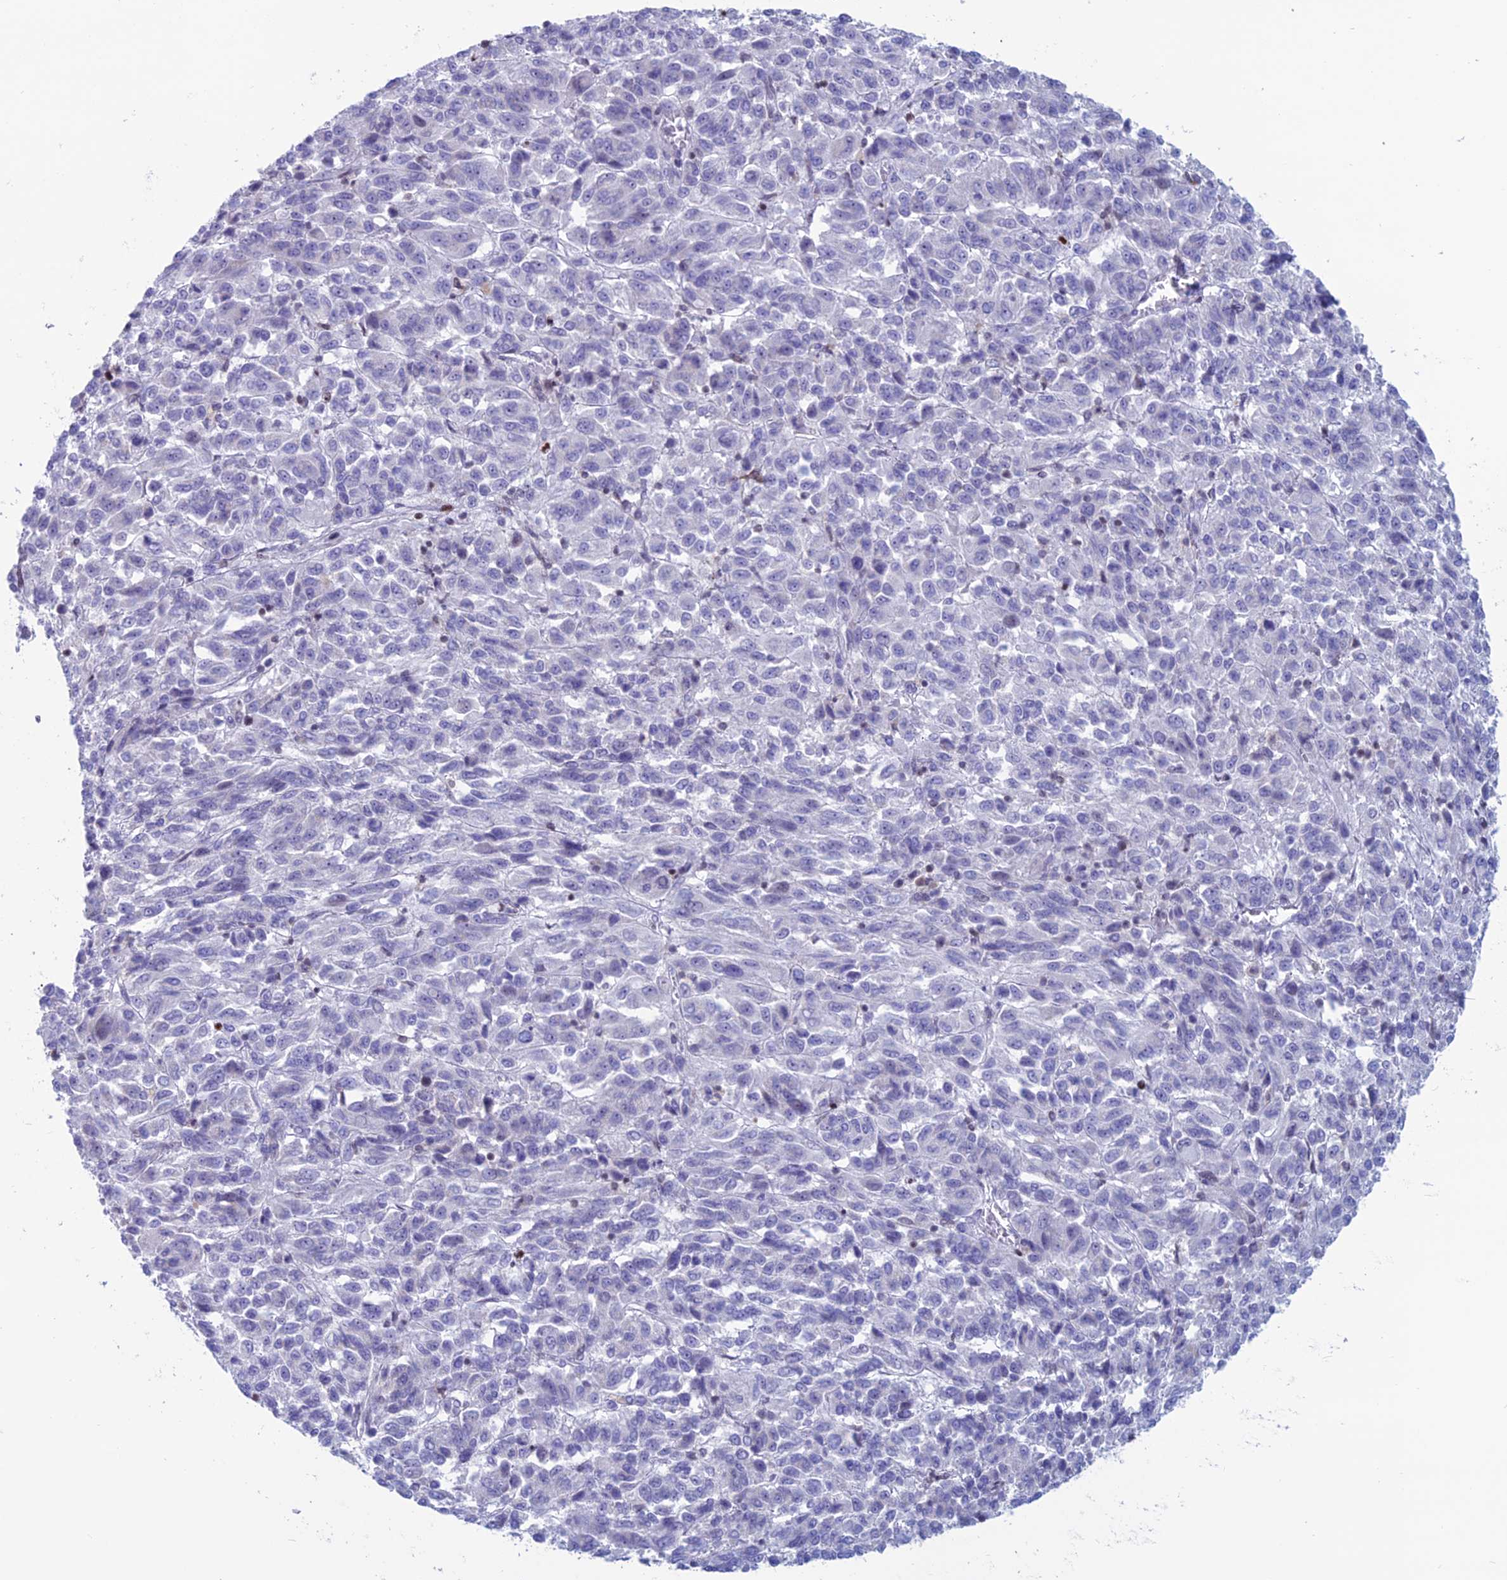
{"staining": {"intensity": "negative", "quantity": "none", "location": "none"}, "tissue": "melanoma", "cell_type": "Tumor cells", "image_type": "cancer", "snomed": [{"axis": "morphology", "description": "Malignant melanoma, Metastatic site"}, {"axis": "topography", "description": "Lung"}], "caption": "There is no significant expression in tumor cells of melanoma.", "gene": "CERS6", "patient": {"sex": "male", "age": 64}}